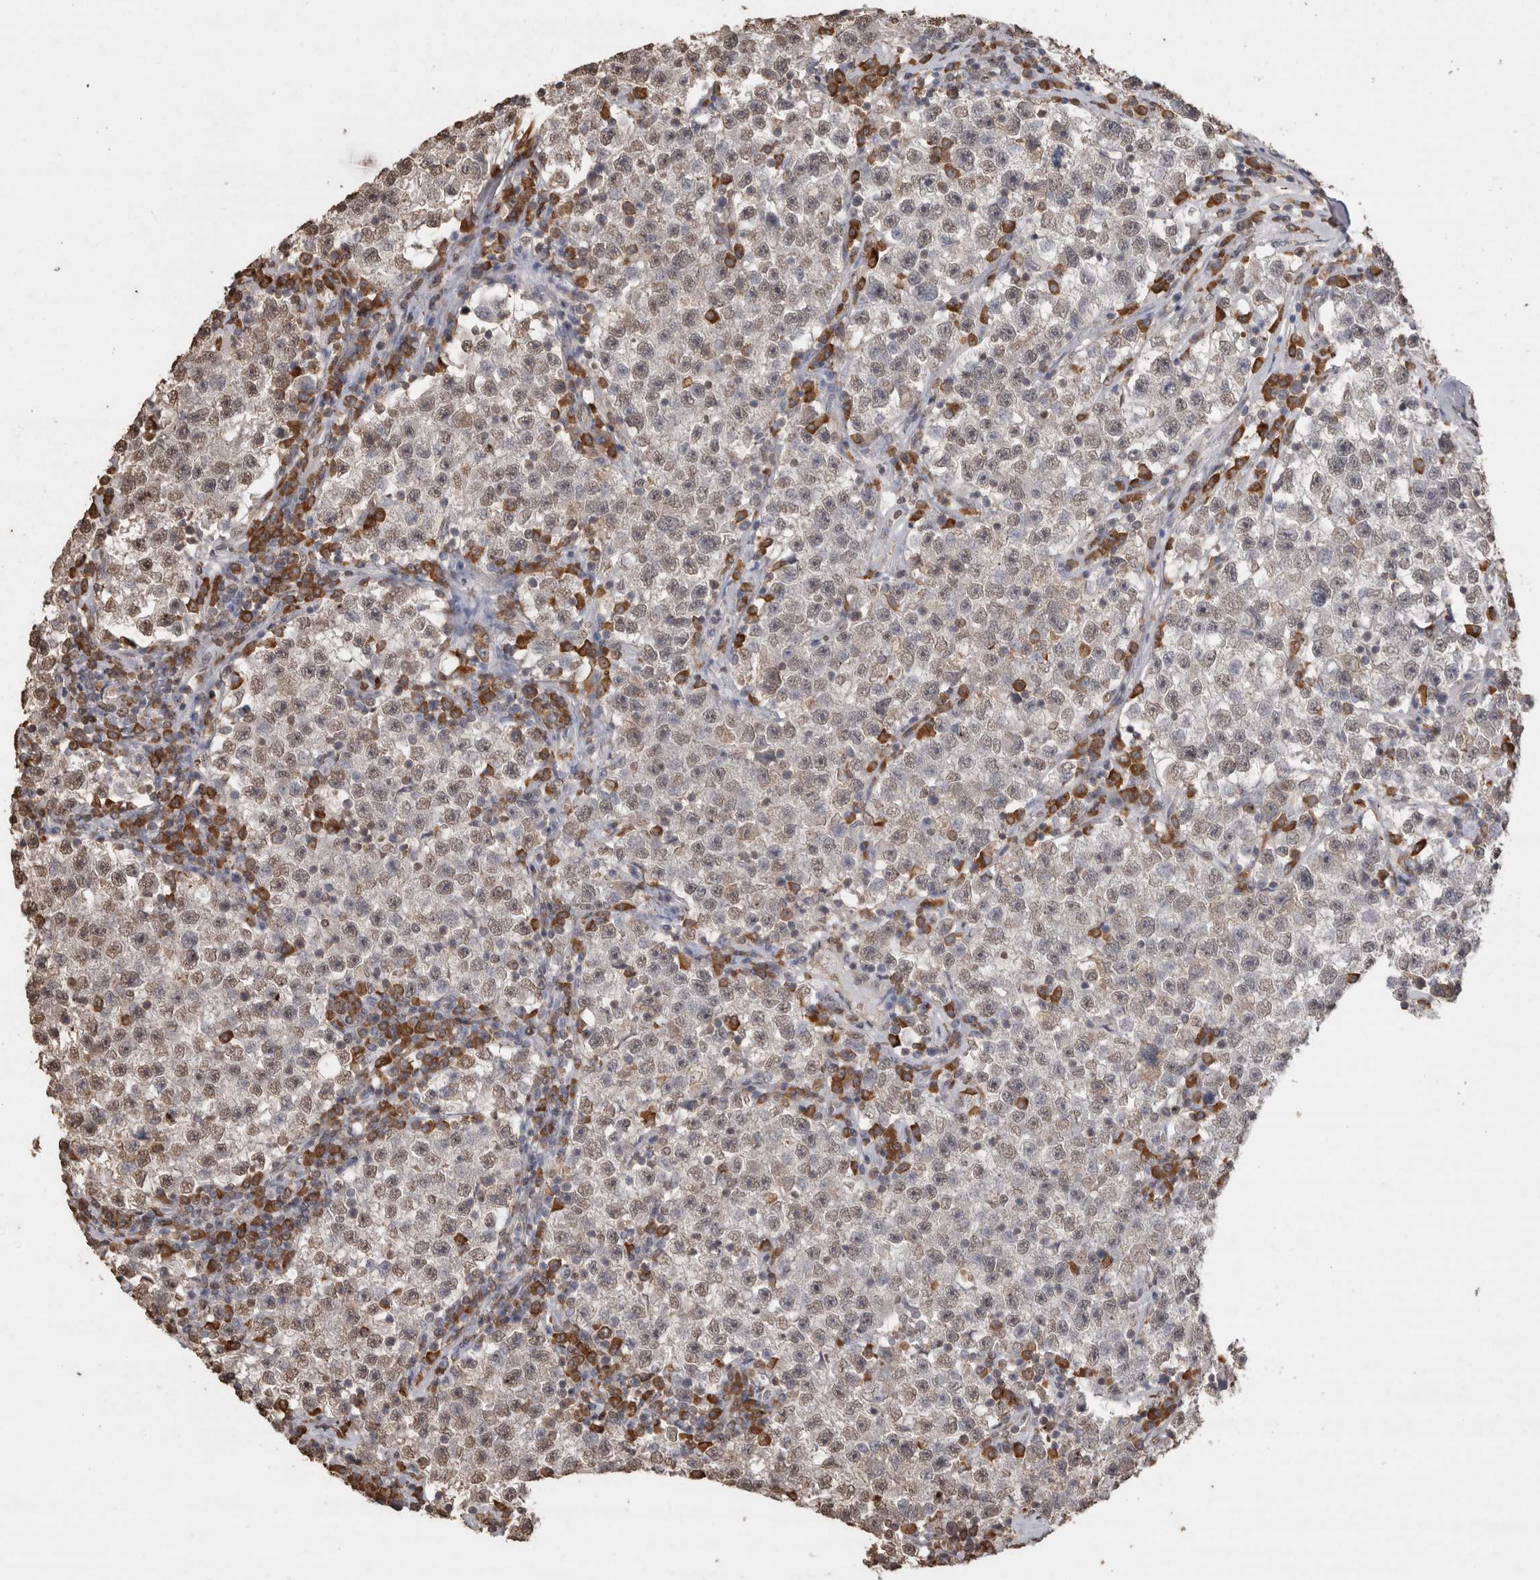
{"staining": {"intensity": "weak", "quantity": ">75%", "location": "cytoplasmic/membranous,nuclear"}, "tissue": "testis cancer", "cell_type": "Tumor cells", "image_type": "cancer", "snomed": [{"axis": "morphology", "description": "Seminoma, NOS"}, {"axis": "topography", "description": "Testis"}], "caption": "Human testis cancer stained for a protein (brown) demonstrates weak cytoplasmic/membranous and nuclear positive expression in about >75% of tumor cells.", "gene": "CRELD2", "patient": {"sex": "male", "age": 22}}